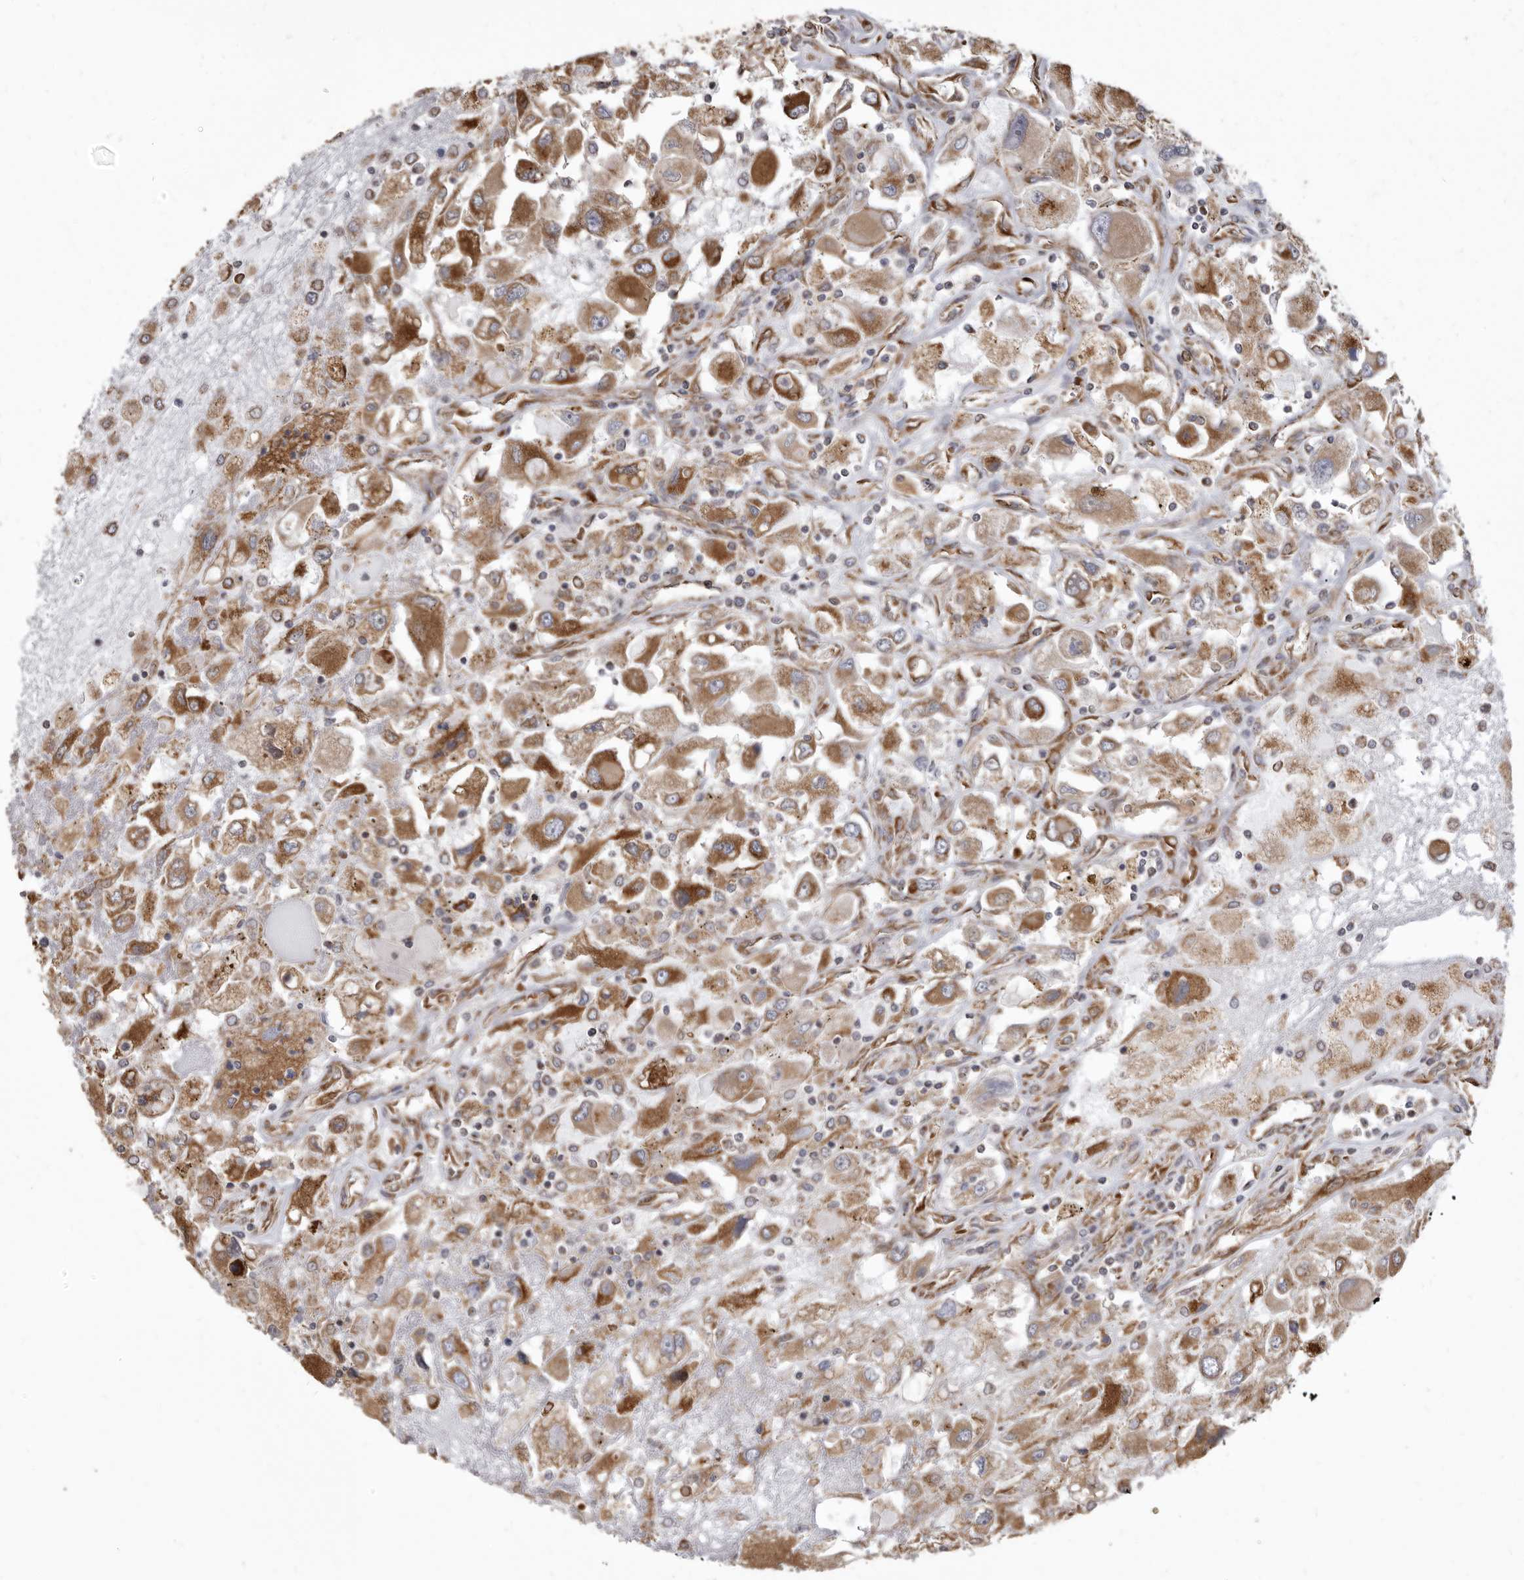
{"staining": {"intensity": "strong", "quantity": ">75%", "location": "cytoplasmic/membranous"}, "tissue": "renal cancer", "cell_type": "Tumor cells", "image_type": "cancer", "snomed": [{"axis": "morphology", "description": "Adenocarcinoma, NOS"}, {"axis": "topography", "description": "Kidney"}], "caption": "The histopathology image reveals immunohistochemical staining of renal cancer. There is strong cytoplasmic/membranous staining is seen in about >75% of tumor cells.", "gene": "CDK5RAP3", "patient": {"sex": "female", "age": 52}}